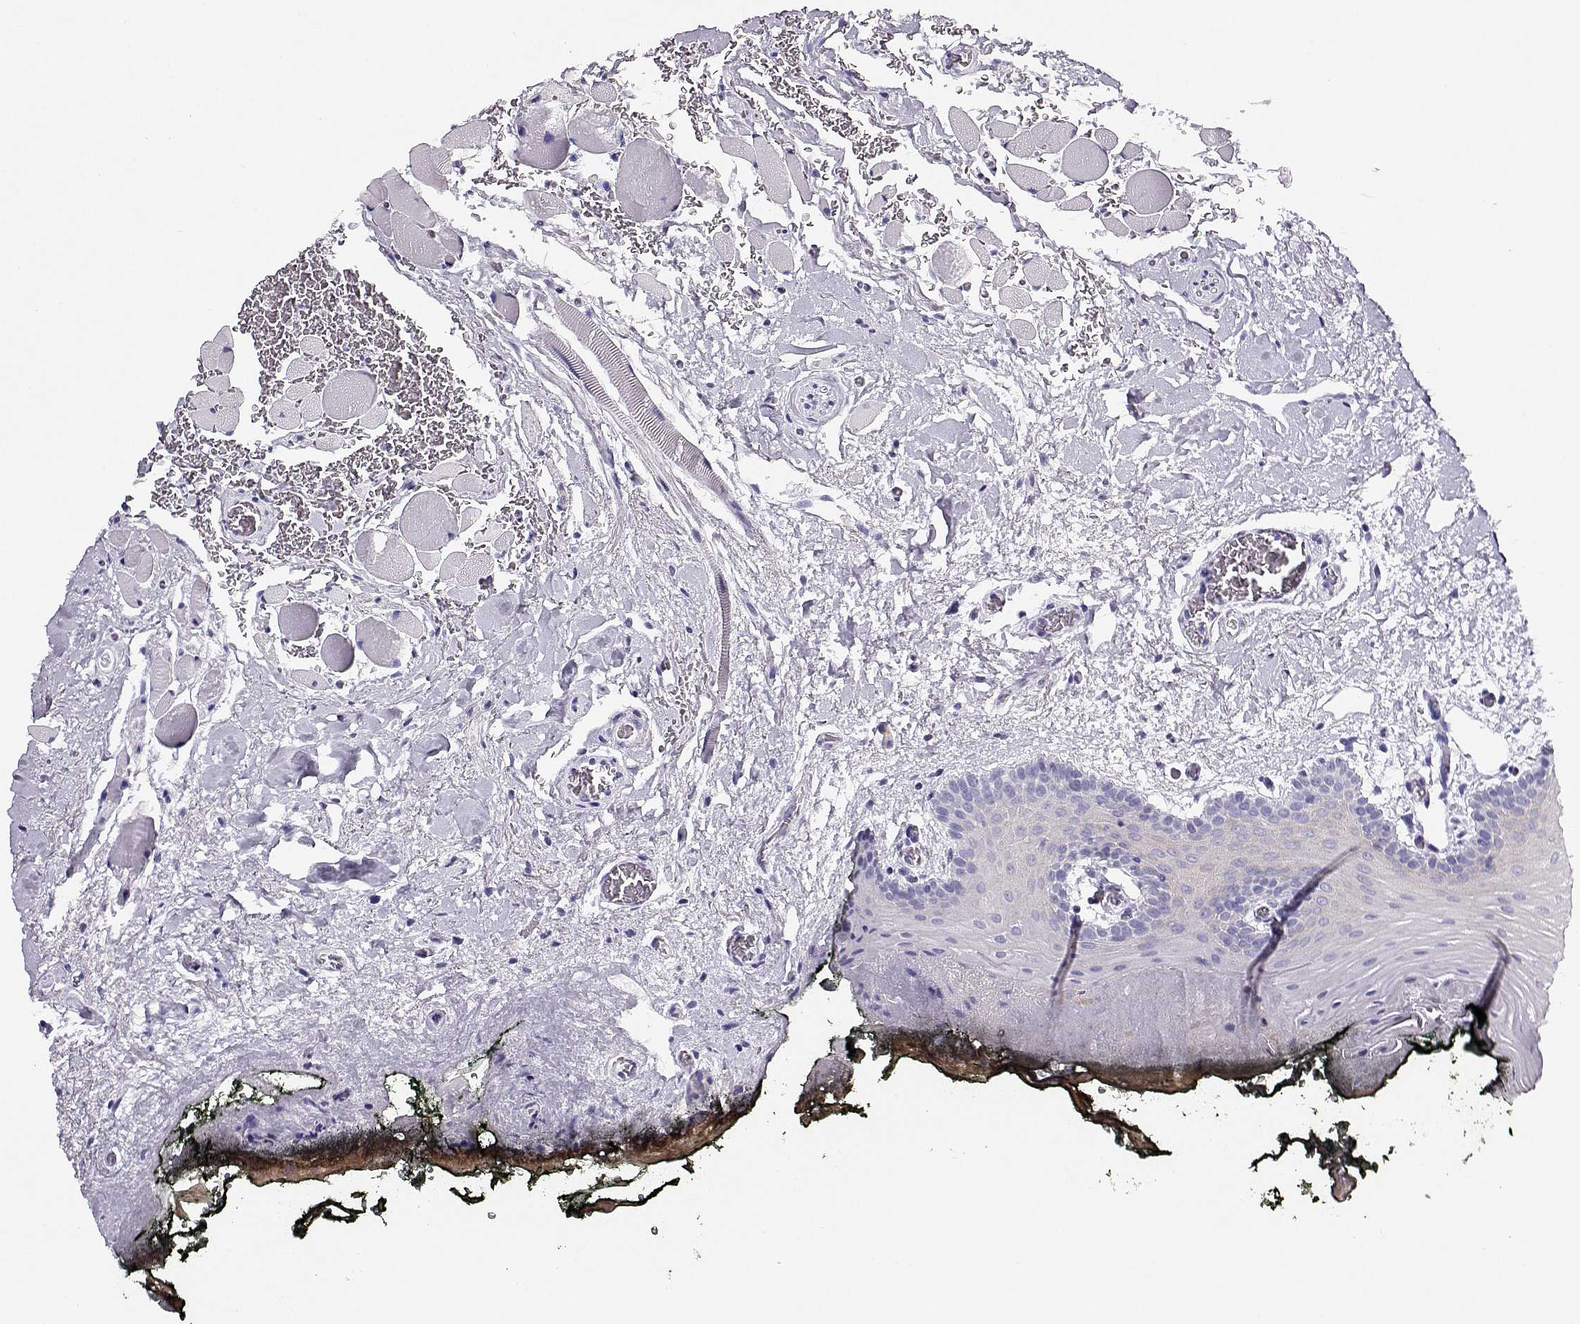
{"staining": {"intensity": "negative", "quantity": "none", "location": "none"}, "tissue": "oral mucosa", "cell_type": "Squamous epithelial cells", "image_type": "normal", "snomed": [{"axis": "morphology", "description": "Normal tissue, NOS"}, {"axis": "topography", "description": "Oral tissue"}, {"axis": "topography", "description": "Head-Neck"}], "caption": "High power microscopy histopathology image of an immunohistochemistry (IHC) histopathology image of benign oral mucosa, revealing no significant positivity in squamous epithelial cells. (IHC, brightfield microscopy, high magnification).", "gene": "CRX", "patient": {"sex": "male", "age": 65}}